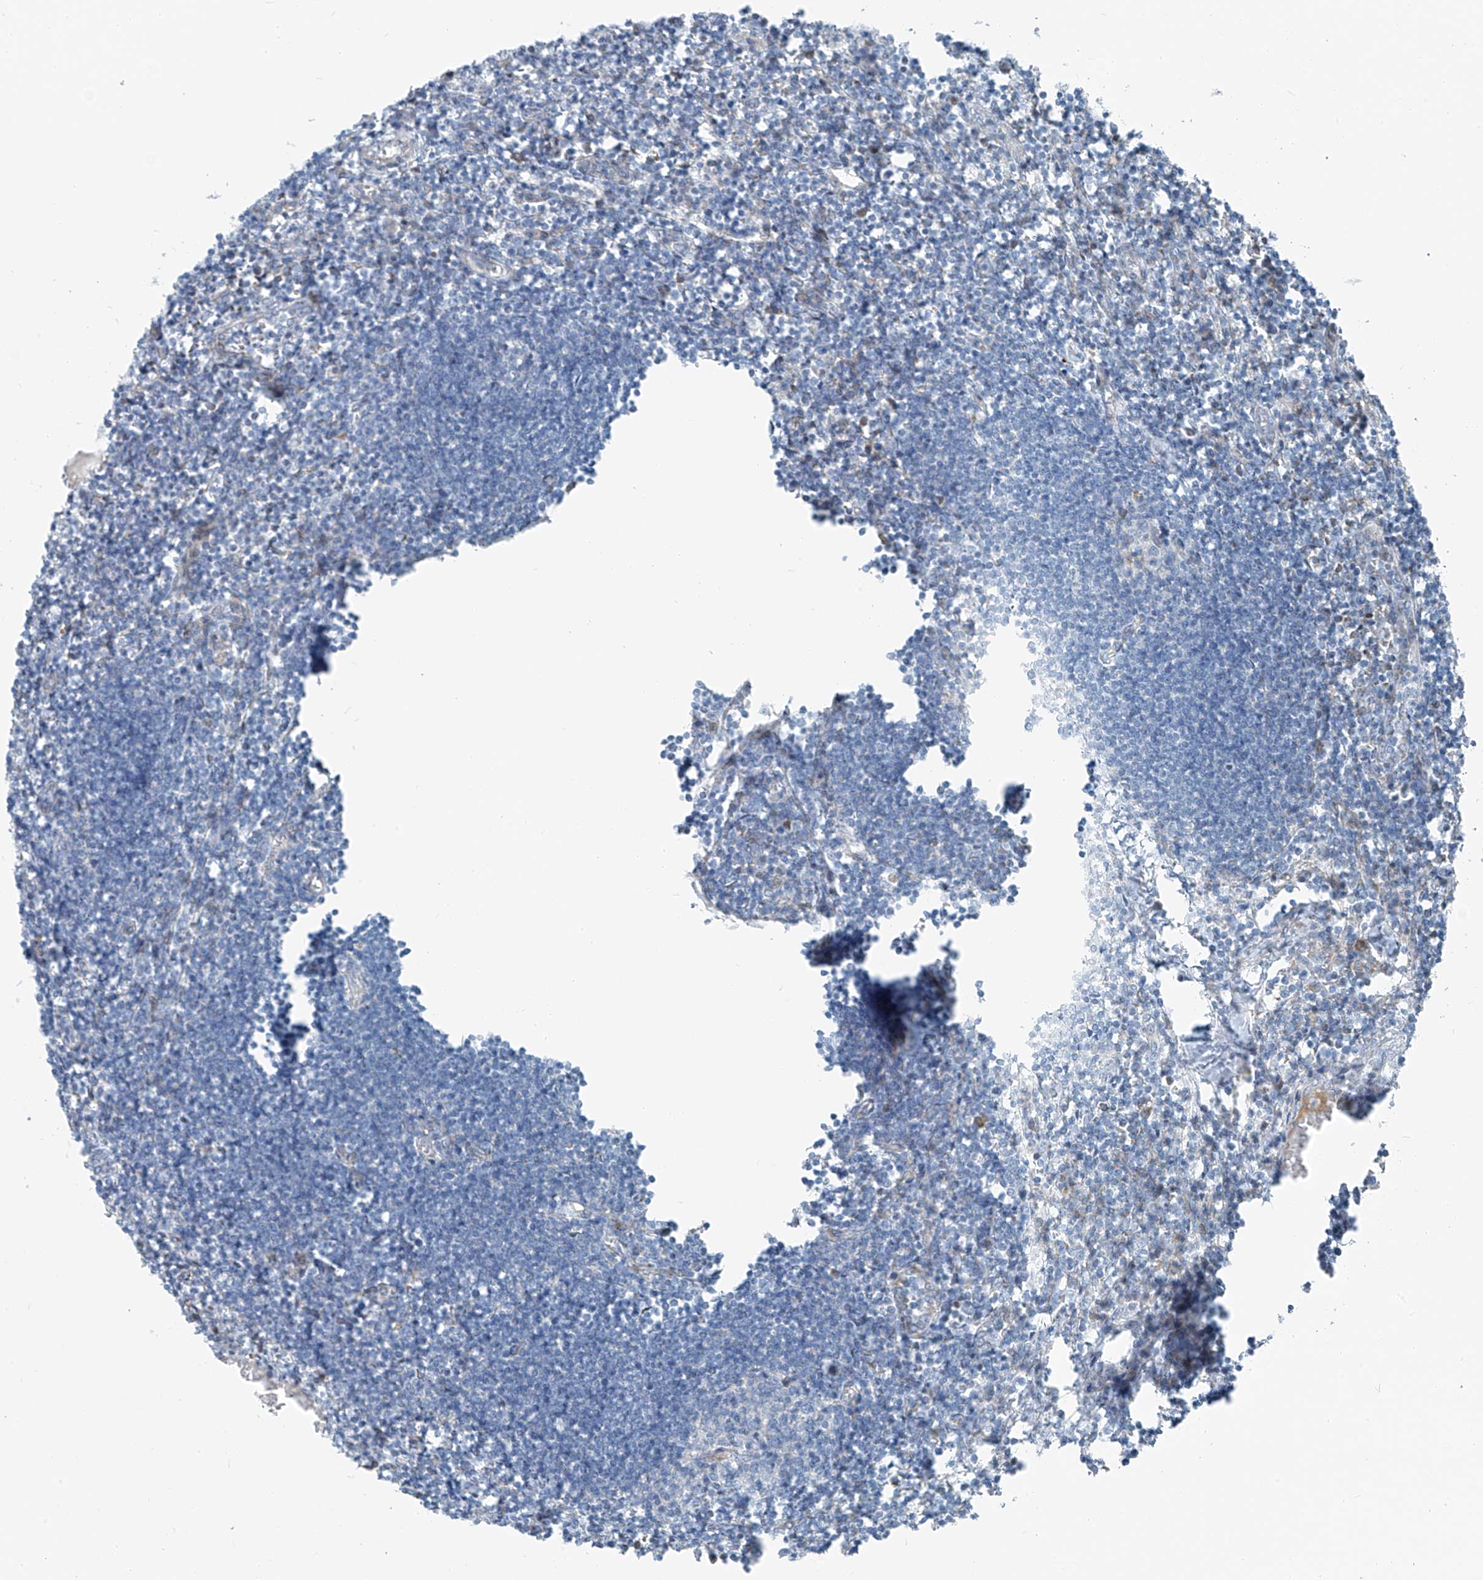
{"staining": {"intensity": "negative", "quantity": "none", "location": "none"}, "tissue": "lymph node", "cell_type": "Germinal center cells", "image_type": "normal", "snomed": [{"axis": "morphology", "description": "Normal tissue, NOS"}, {"axis": "morphology", "description": "Malignant melanoma, Metastatic site"}, {"axis": "topography", "description": "Lymph node"}], "caption": "Immunohistochemistry (IHC) histopathology image of unremarkable lymph node: human lymph node stained with DAB displays no significant protein staining in germinal center cells. (Immunohistochemistry (IHC), brightfield microscopy, high magnification).", "gene": "HIC2", "patient": {"sex": "male", "age": 41}}